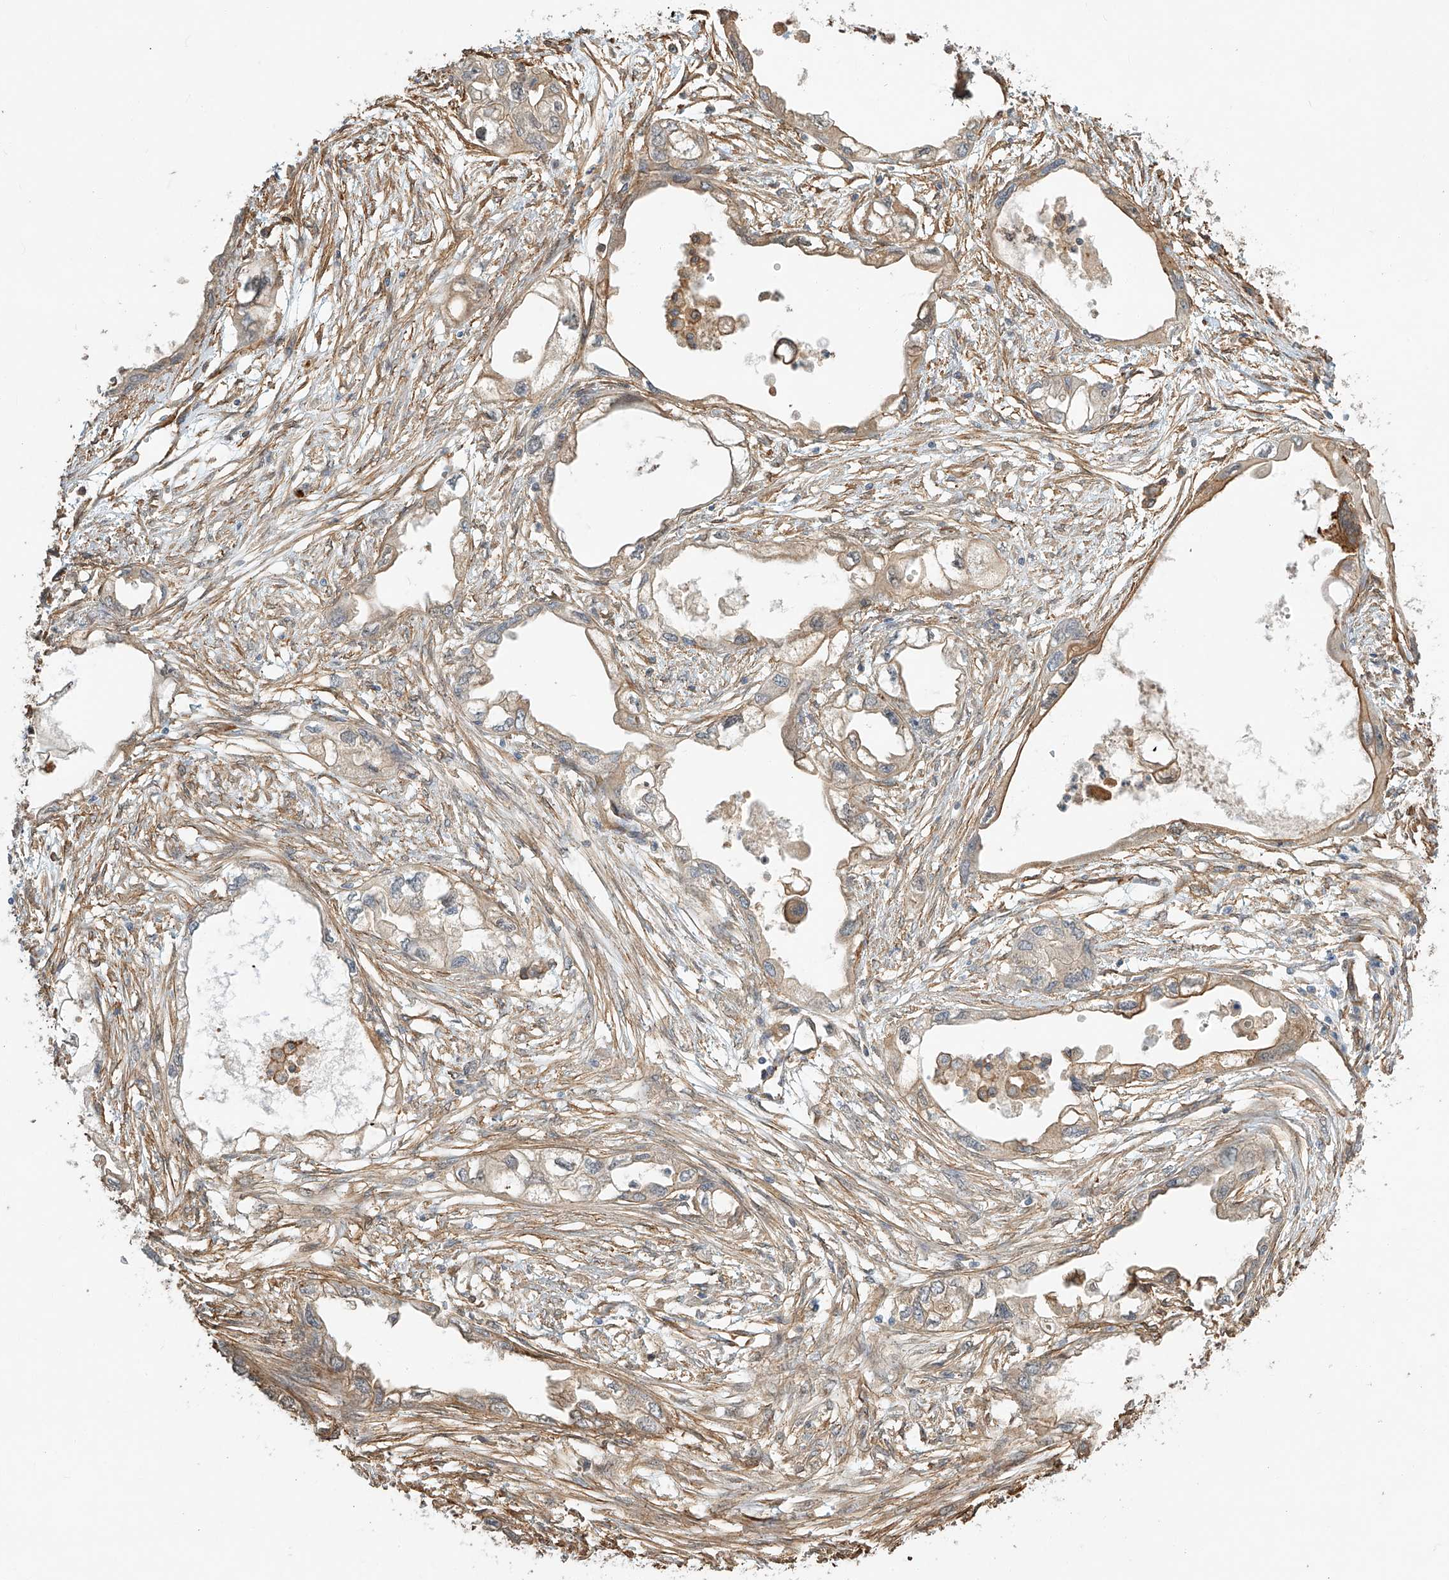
{"staining": {"intensity": "weak", "quantity": "25%-75%", "location": "cytoplasmic/membranous"}, "tissue": "endometrial cancer", "cell_type": "Tumor cells", "image_type": "cancer", "snomed": [{"axis": "morphology", "description": "Adenocarcinoma, NOS"}, {"axis": "morphology", "description": "Adenocarcinoma, metastatic, NOS"}, {"axis": "topography", "description": "Adipose tissue"}, {"axis": "topography", "description": "Endometrium"}], "caption": "Immunohistochemical staining of adenocarcinoma (endometrial) demonstrates weak cytoplasmic/membranous protein staining in approximately 25%-75% of tumor cells. (IHC, brightfield microscopy, high magnification).", "gene": "CSMD3", "patient": {"sex": "female", "age": 67}}